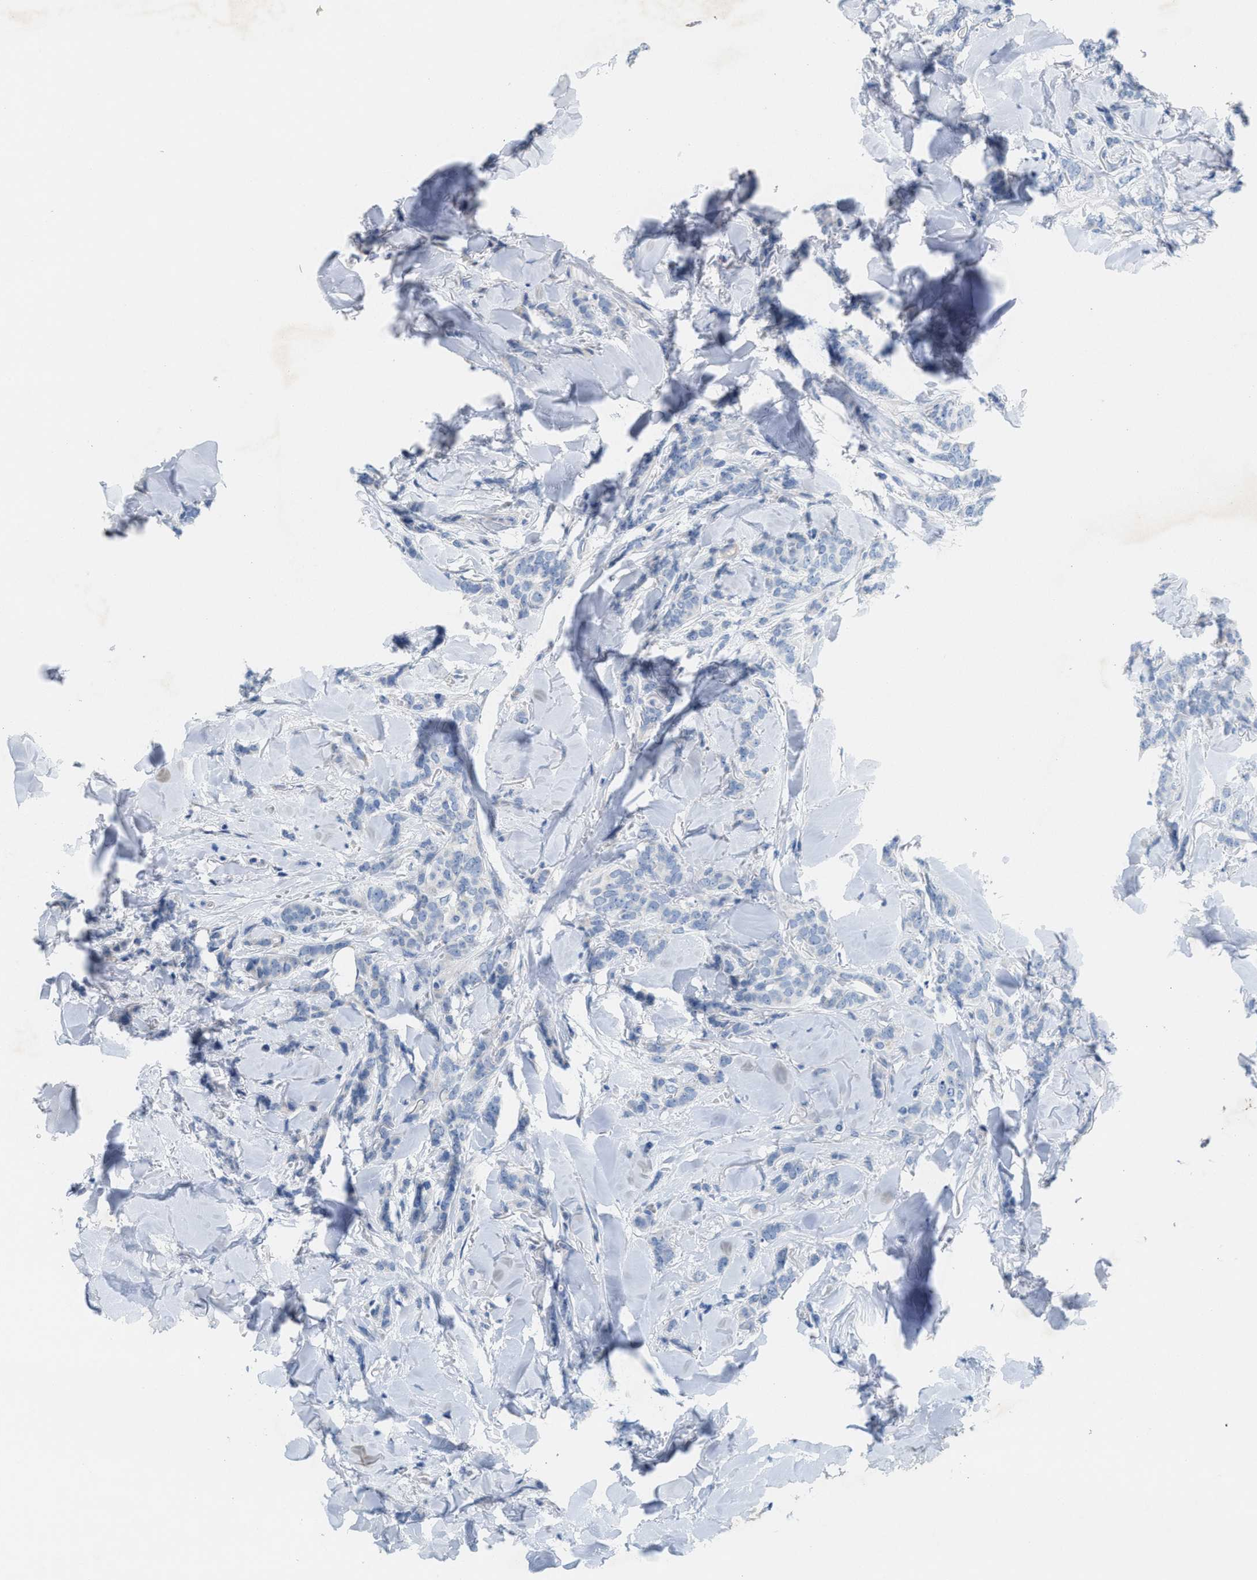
{"staining": {"intensity": "negative", "quantity": "none", "location": "none"}, "tissue": "breast cancer", "cell_type": "Tumor cells", "image_type": "cancer", "snomed": [{"axis": "morphology", "description": "Lobular carcinoma"}, {"axis": "topography", "description": "Skin"}, {"axis": "topography", "description": "Breast"}], "caption": "Tumor cells show no significant protein staining in lobular carcinoma (breast).", "gene": "CPA2", "patient": {"sex": "female", "age": 46}}